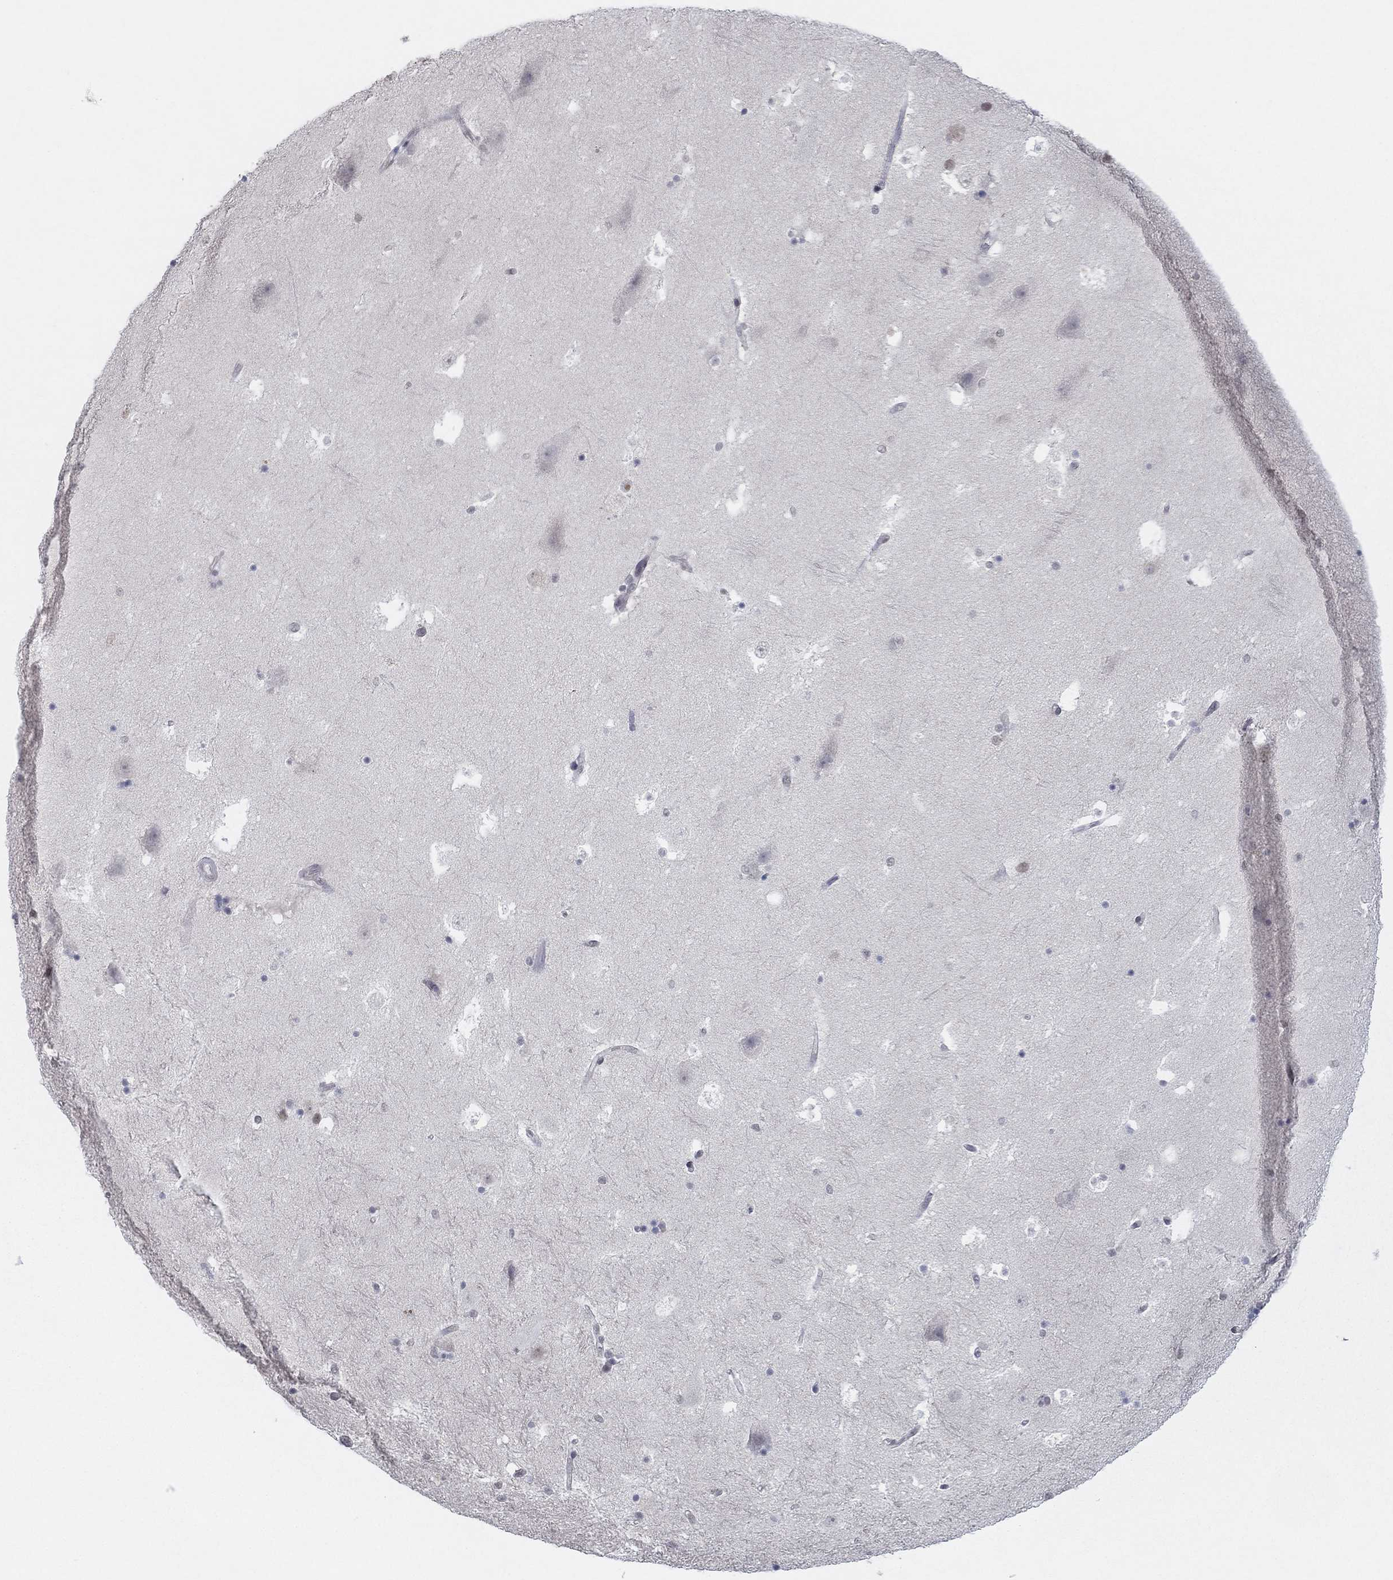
{"staining": {"intensity": "negative", "quantity": "none", "location": "none"}, "tissue": "hippocampus", "cell_type": "Glial cells", "image_type": "normal", "snomed": [{"axis": "morphology", "description": "Normal tissue, NOS"}, {"axis": "topography", "description": "Hippocampus"}], "caption": "Immunohistochemical staining of unremarkable human hippocampus shows no significant positivity in glial cells. (Immunohistochemistry, brightfield microscopy, high magnification).", "gene": "SLC22A2", "patient": {"sex": "male", "age": 51}}